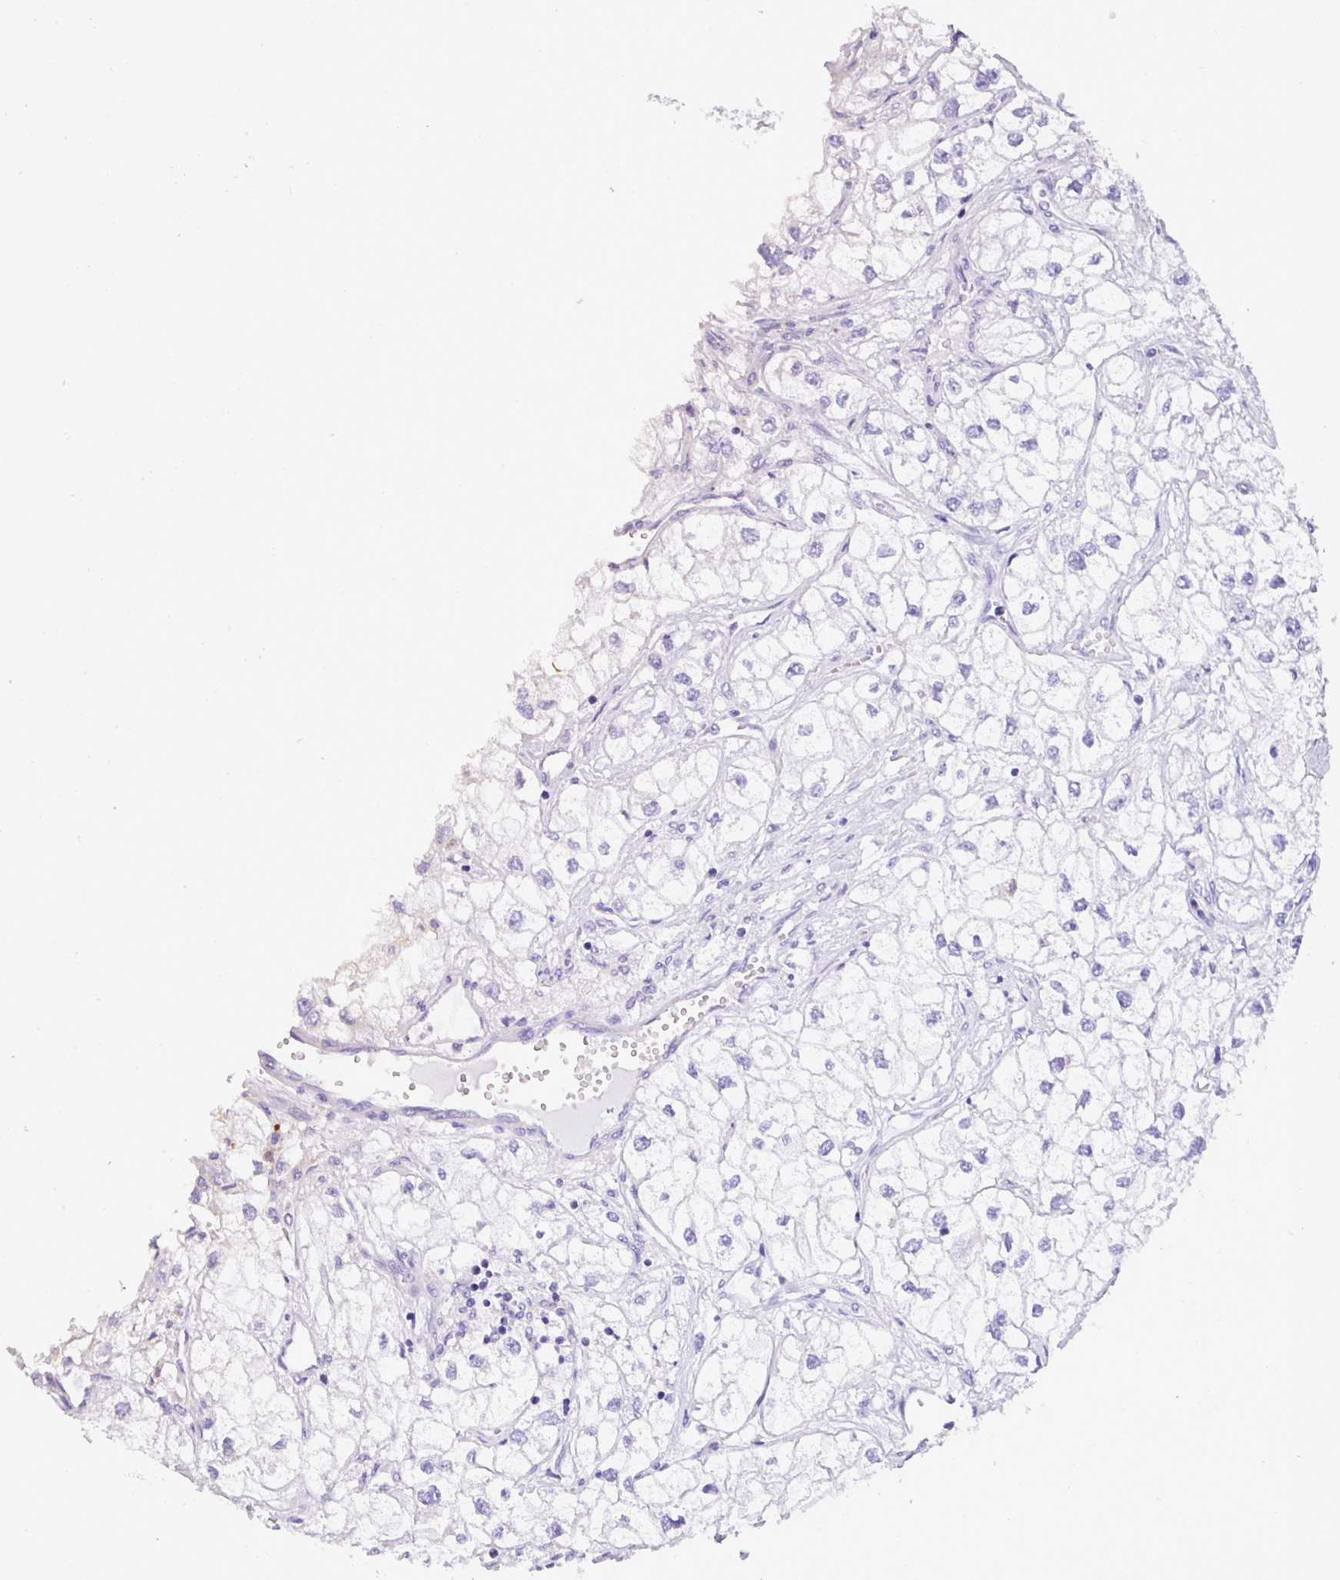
{"staining": {"intensity": "negative", "quantity": "none", "location": "none"}, "tissue": "renal cancer", "cell_type": "Tumor cells", "image_type": "cancer", "snomed": [{"axis": "morphology", "description": "Adenocarcinoma, NOS"}, {"axis": "topography", "description": "Kidney"}], "caption": "A high-resolution image shows immunohistochemistry staining of adenocarcinoma (renal), which reveals no significant positivity in tumor cells.", "gene": "CASS4", "patient": {"sex": "male", "age": 59}}